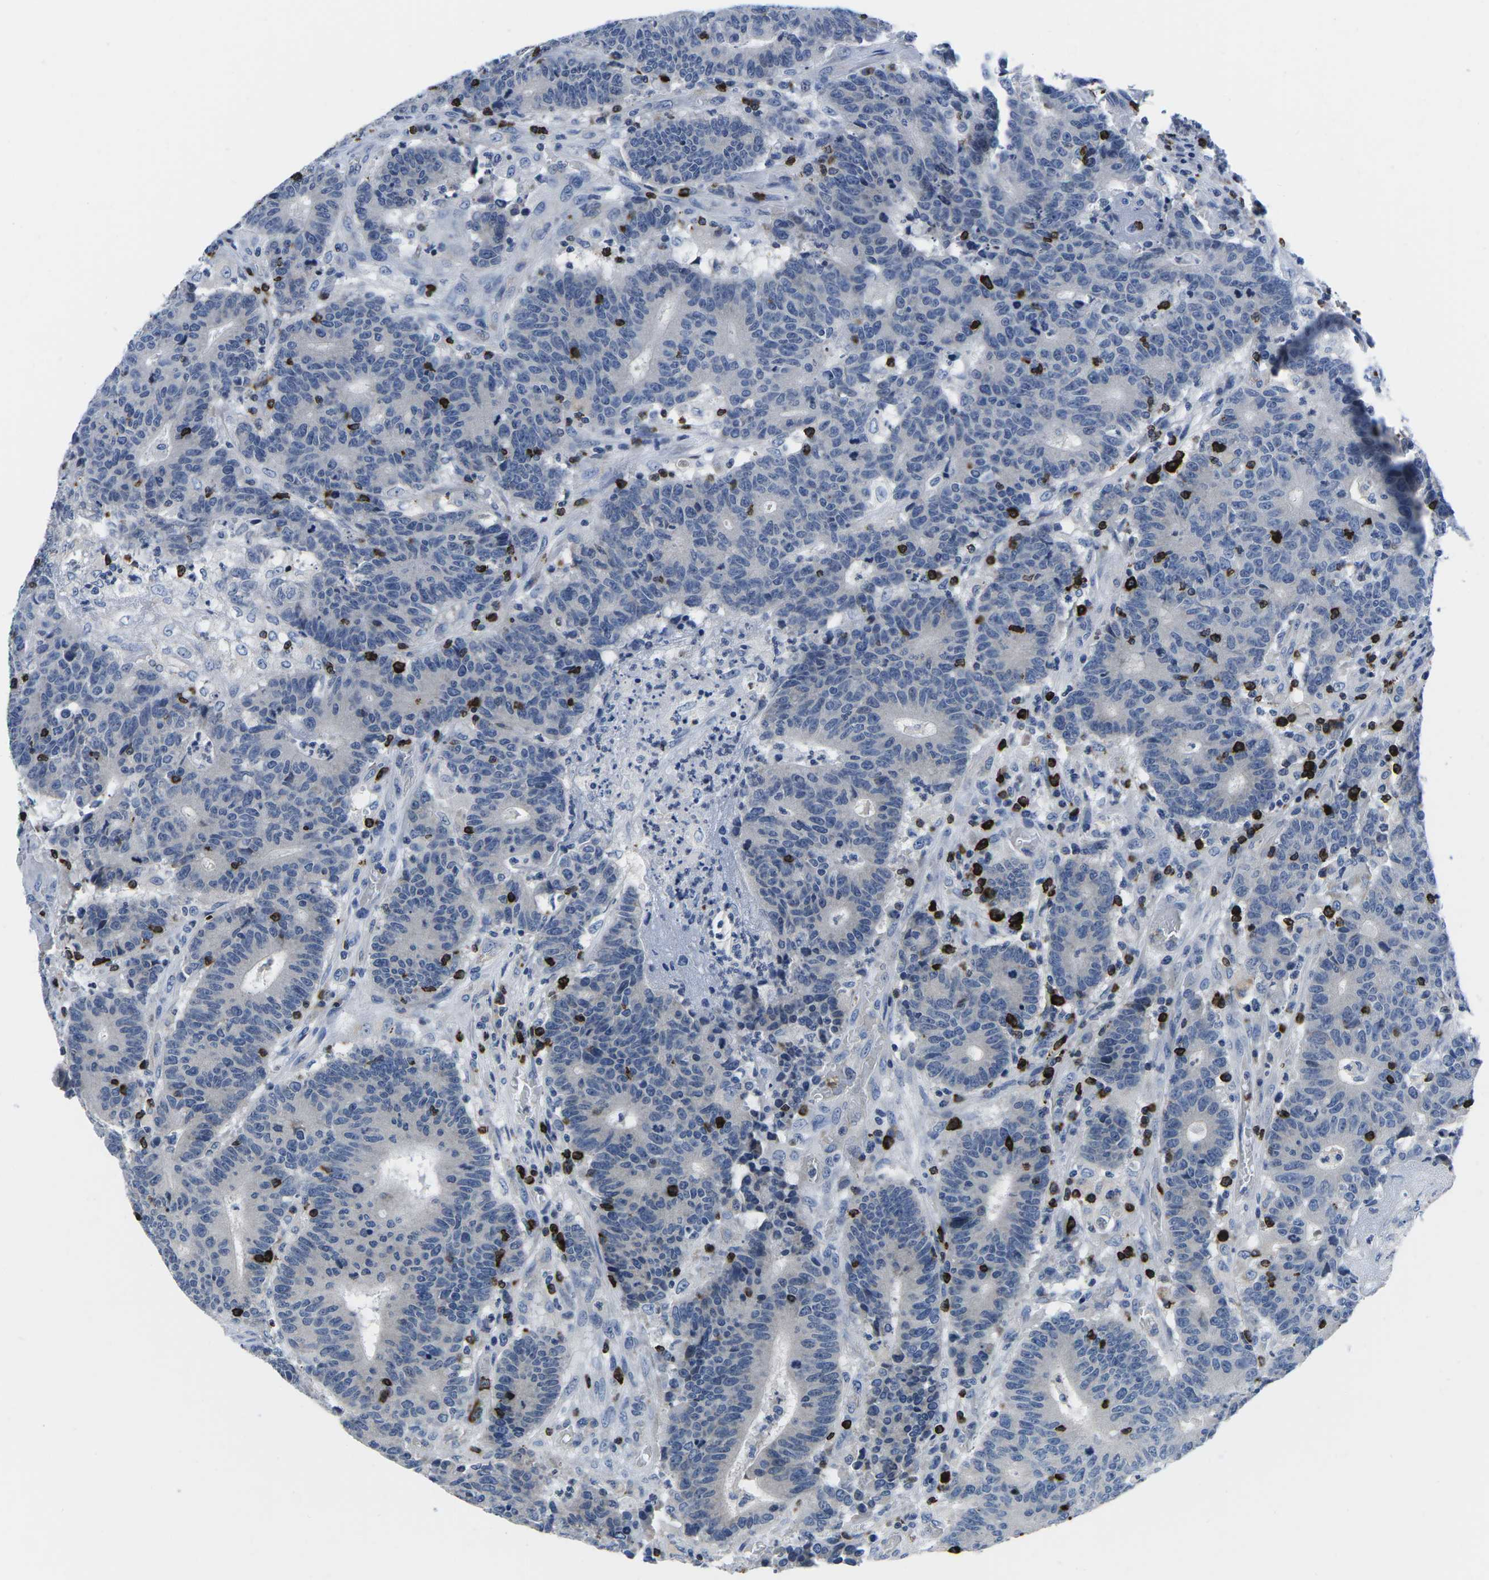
{"staining": {"intensity": "negative", "quantity": "none", "location": "none"}, "tissue": "colorectal cancer", "cell_type": "Tumor cells", "image_type": "cancer", "snomed": [{"axis": "morphology", "description": "Normal tissue, NOS"}, {"axis": "morphology", "description": "Adenocarcinoma, NOS"}, {"axis": "topography", "description": "Colon"}], "caption": "High power microscopy image of an immunohistochemistry image of adenocarcinoma (colorectal), revealing no significant staining in tumor cells.", "gene": "CTSW", "patient": {"sex": "female", "age": 75}}